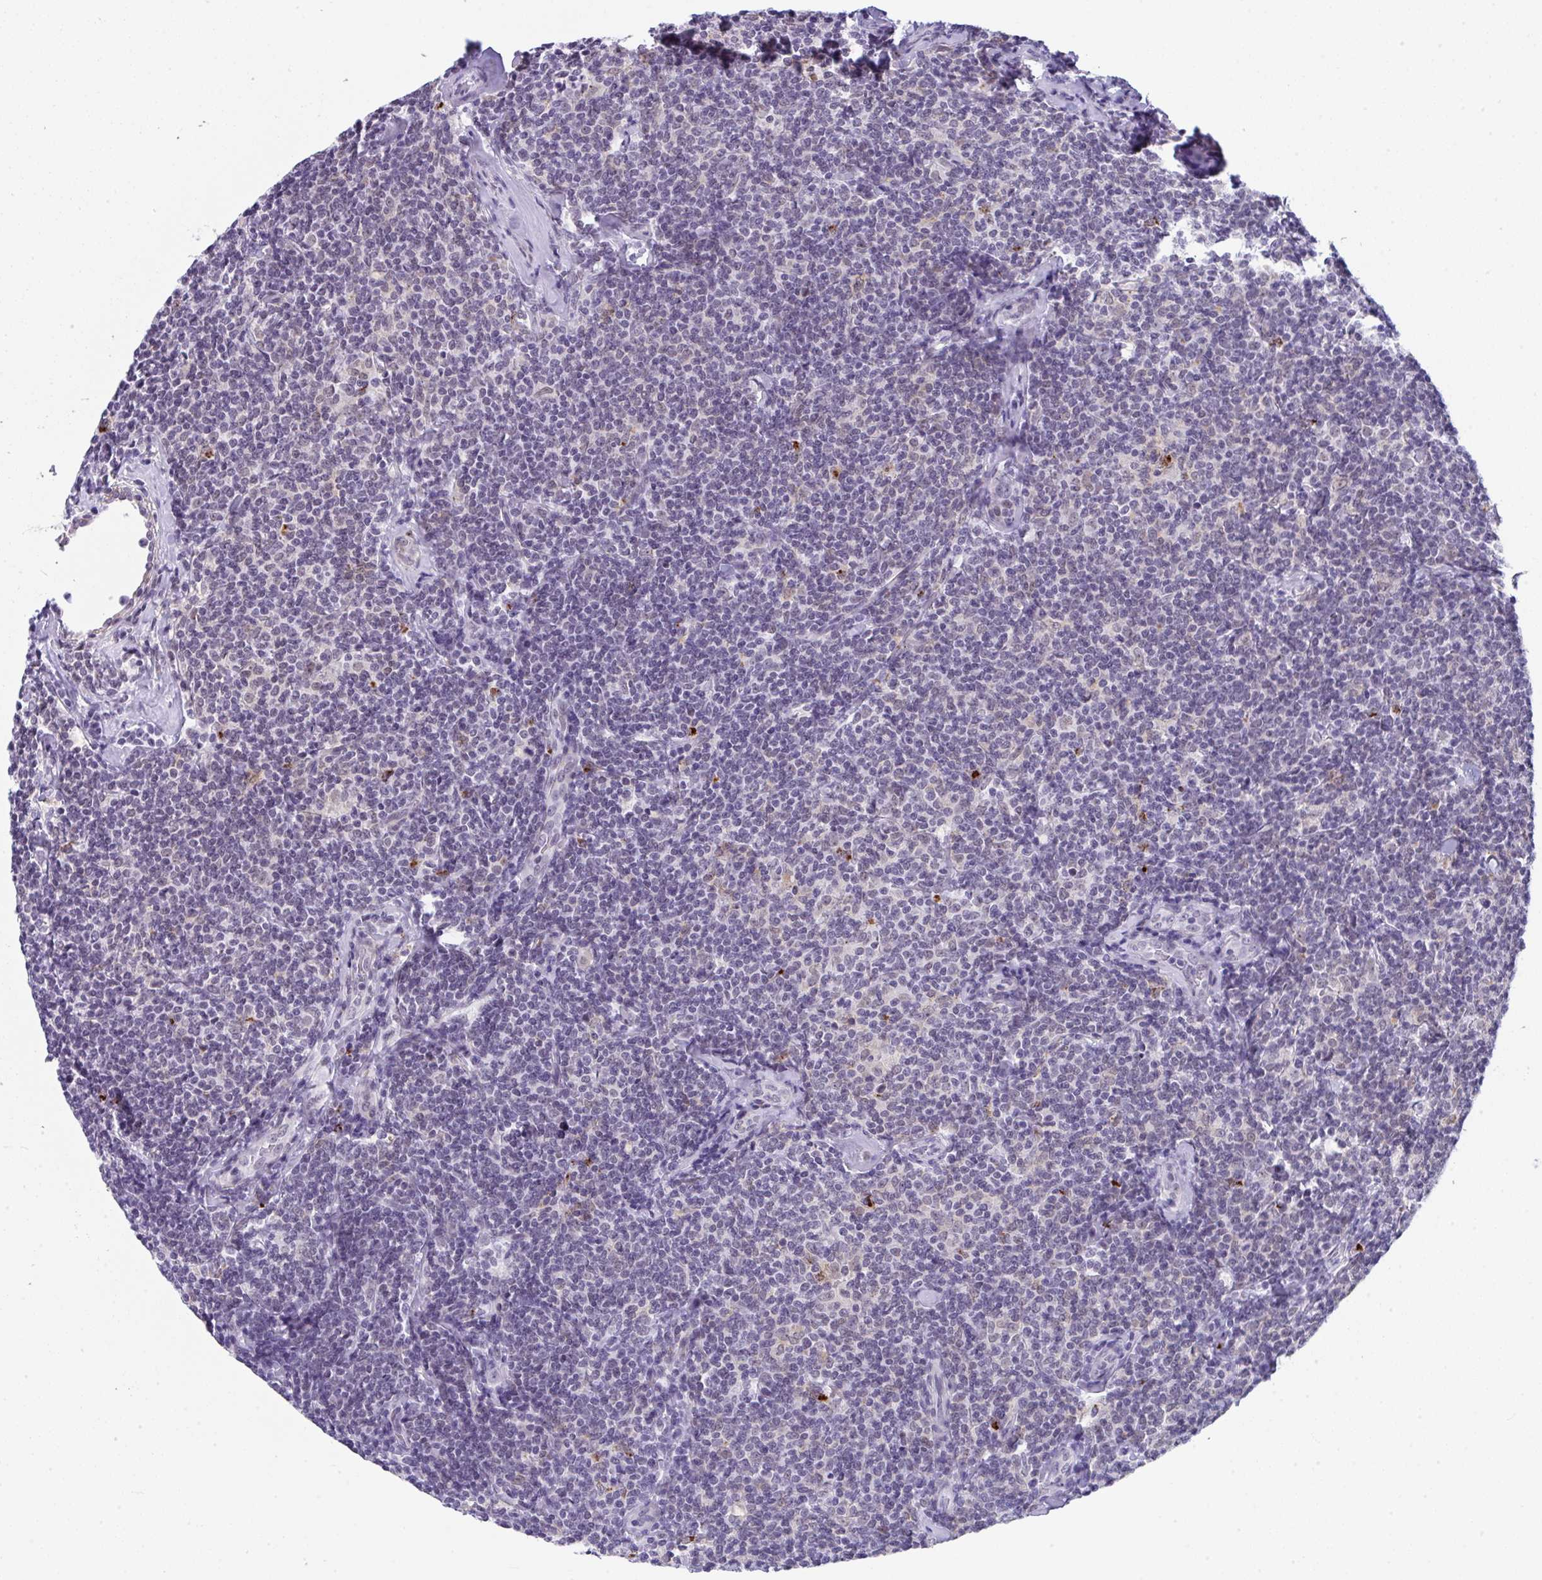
{"staining": {"intensity": "negative", "quantity": "none", "location": "none"}, "tissue": "lymphoma", "cell_type": "Tumor cells", "image_type": "cancer", "snomed": [{"axis": "morphology", "description": "Malignant lymphoma, non-Hodgkin's type, Low grade"}, {"axis": "topography", "description": "Lymph node"}], "caption": "A high-resolution photomicrograph shows IHC staining of low-grade malignant lymphoma, non-Hodgkin's type, which exhibits no significant staining in tumor cells.", "gene": "CDK13", "patient": {"sex": "female", "age": 56}}